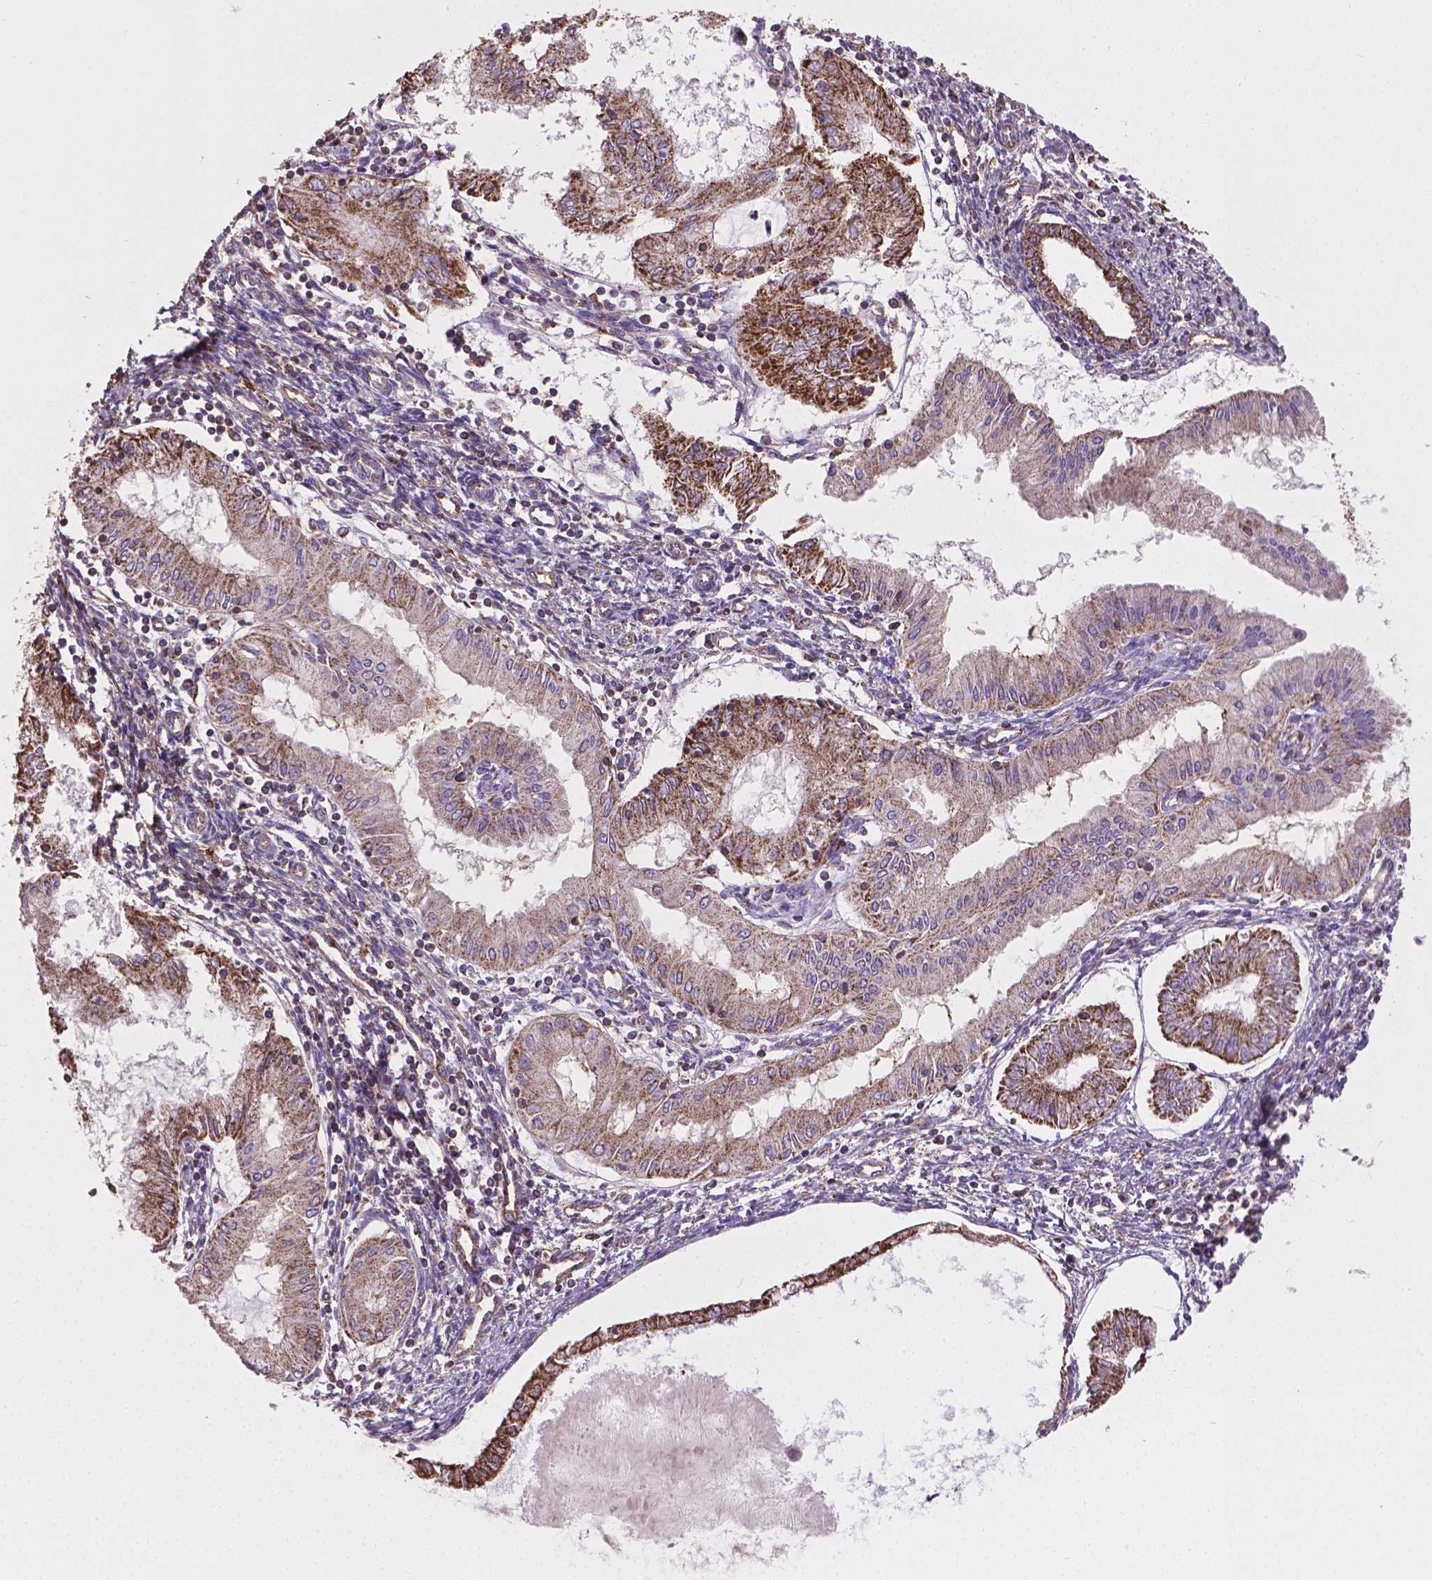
{"staining": {"intensity": "strong", "quantity": "25%-75%", "location": "cytoplasmic/membranous"}, "tissue": "endometrial cancer", "cell_type": "Tumor cells", "image_type": "cancer", "snomed": [{"axis": "morphology", "description": "Adenocarcinoma, NOS"}, {"axis": "topography", "description": "Endometrium"}], "caption": "A high amount of strong cytoplasmic/membranous staining is present in about 25%-75% of tumor cells in endometrial cancer (adenocarcinoma) tissue.", "gene": "TCAF1", "patient": {"sex": "female", "age": 68}}